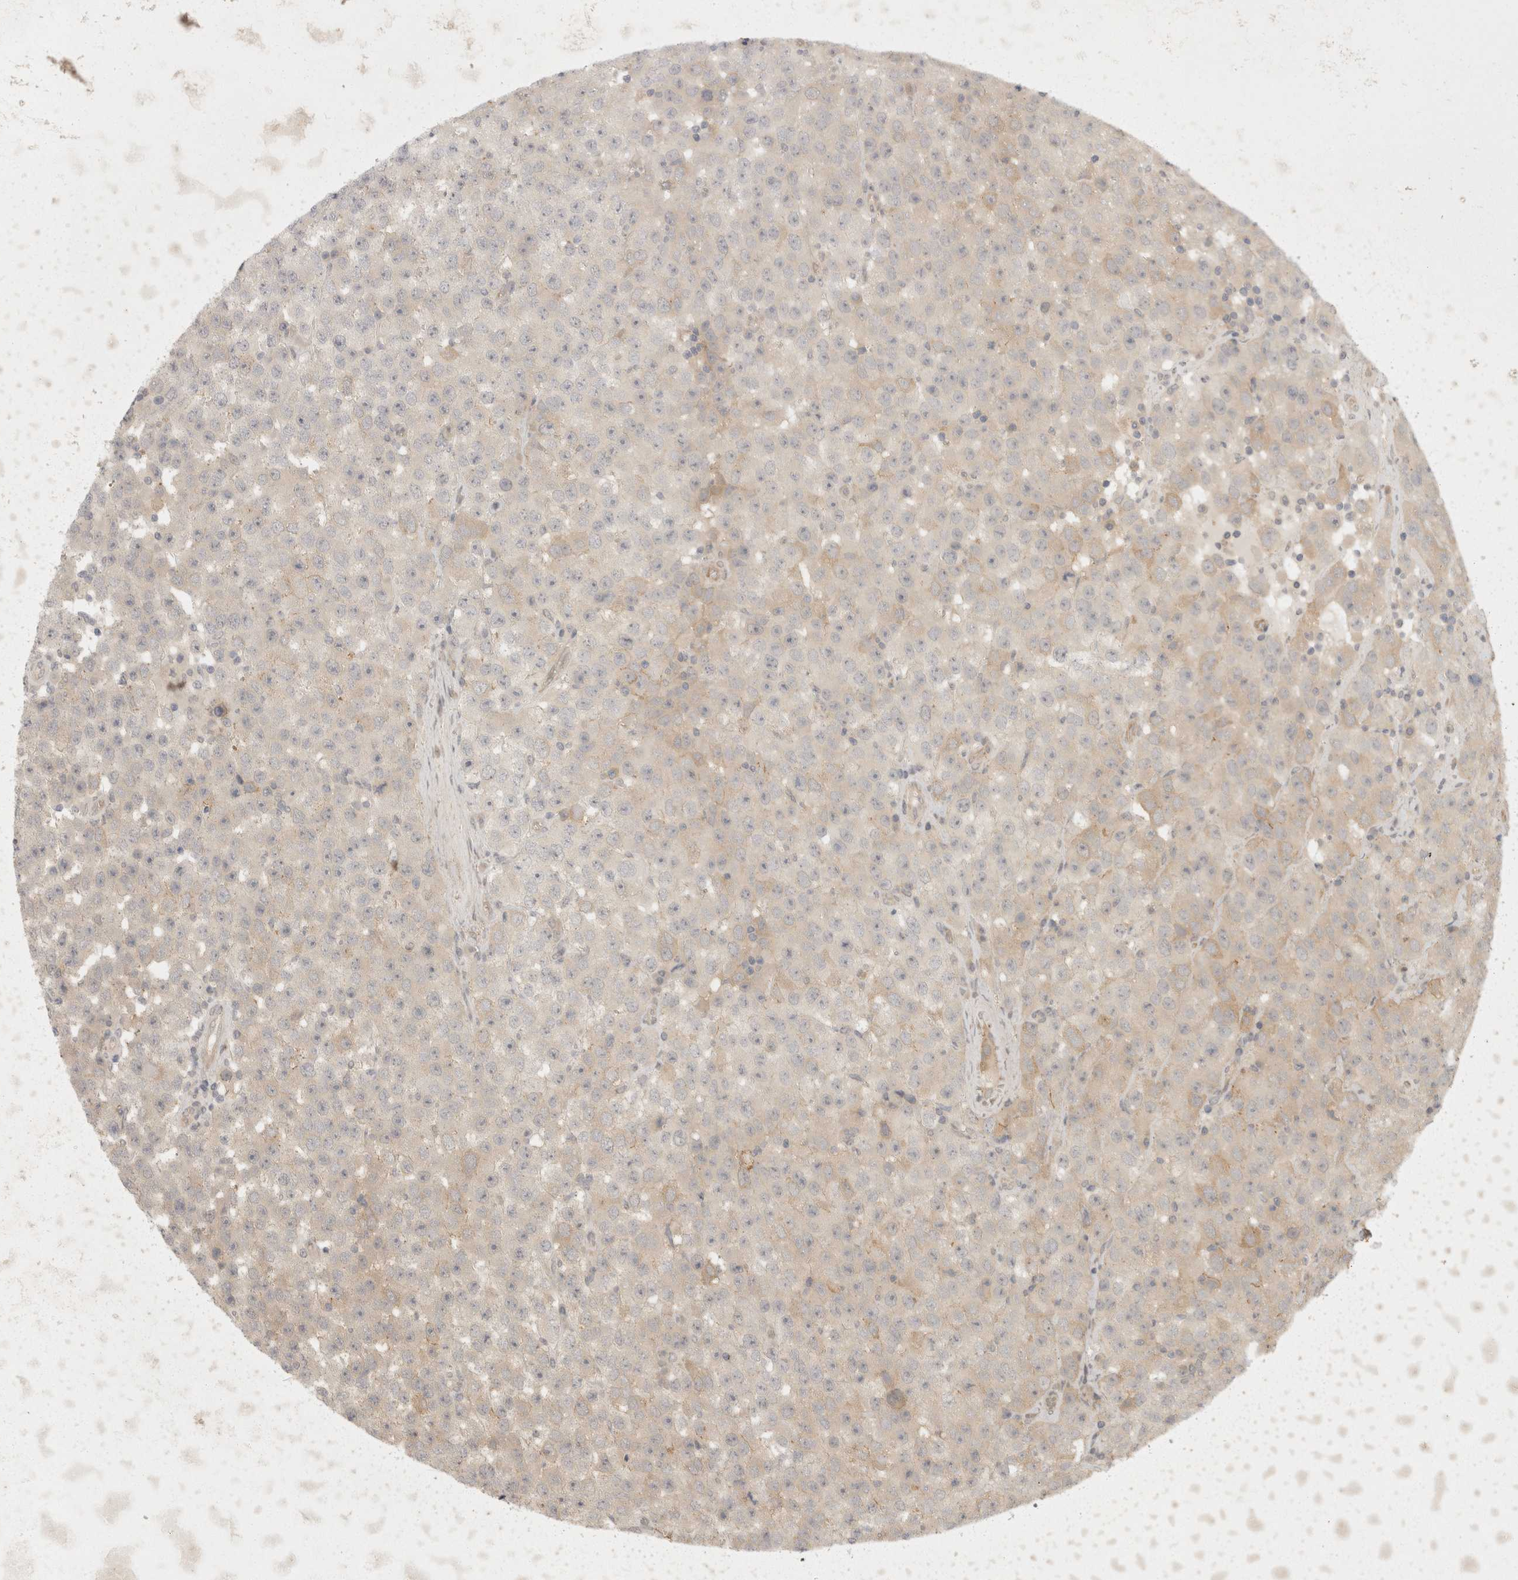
{"staining": {"intensity": "negative", "quantity": "none", "location": "none"}, "tissue": "testis cancer", "cell_type": "Tumor cells", "image_type": "cancer", "snomed": [{"axis": "morphology", "description": "Seminoma, NOS"}, {"axis": "morphology", "description": "Carcinoma, Embryonal, NOS"}, {"axis": "topography", "description": "Testis"}], "caption": "Immunohistochemistry (IHC) of human testis cancer displays no staining in tumor cells.", "gene": "EIF4G3", "patient": {"sex": "male", "age": 28}}